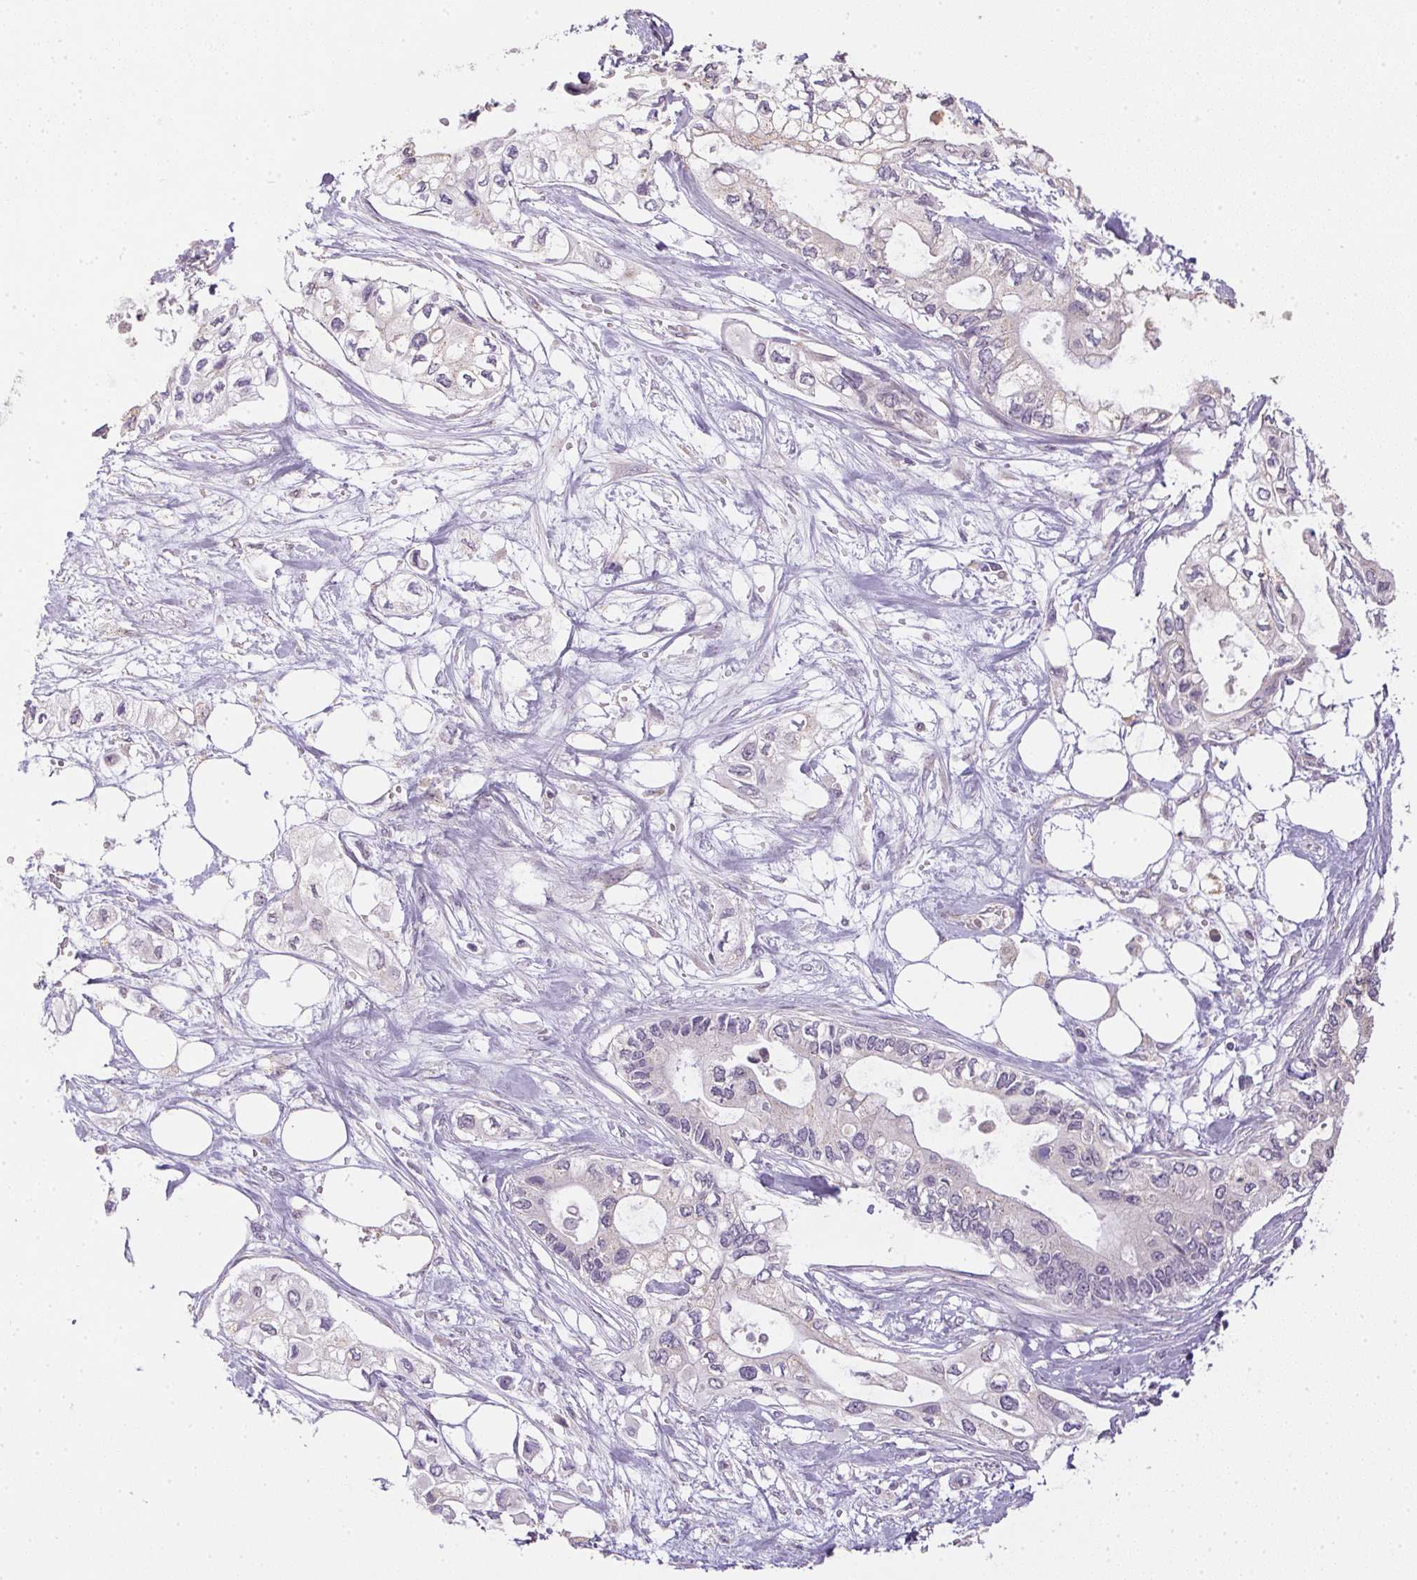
{"staining": {"intensity": "negative", "quantity": "none", "location": "none"}, "tissue": "pancreatic cancer", "cell_type": "Tumor cells", "image_type": "cancer", "snomed": [{"axis": "morphology", "description": "Adenocarcinoma, NOS"}, {"axis": "topography", "description": "Pancreas"}], "caption": "This is a histopathology image of IHC staining of pancreatic cancer, which shows no staining in tumor cells.", "gene": "SPACA9", "patient": {"sex": "female", "age": 63}}